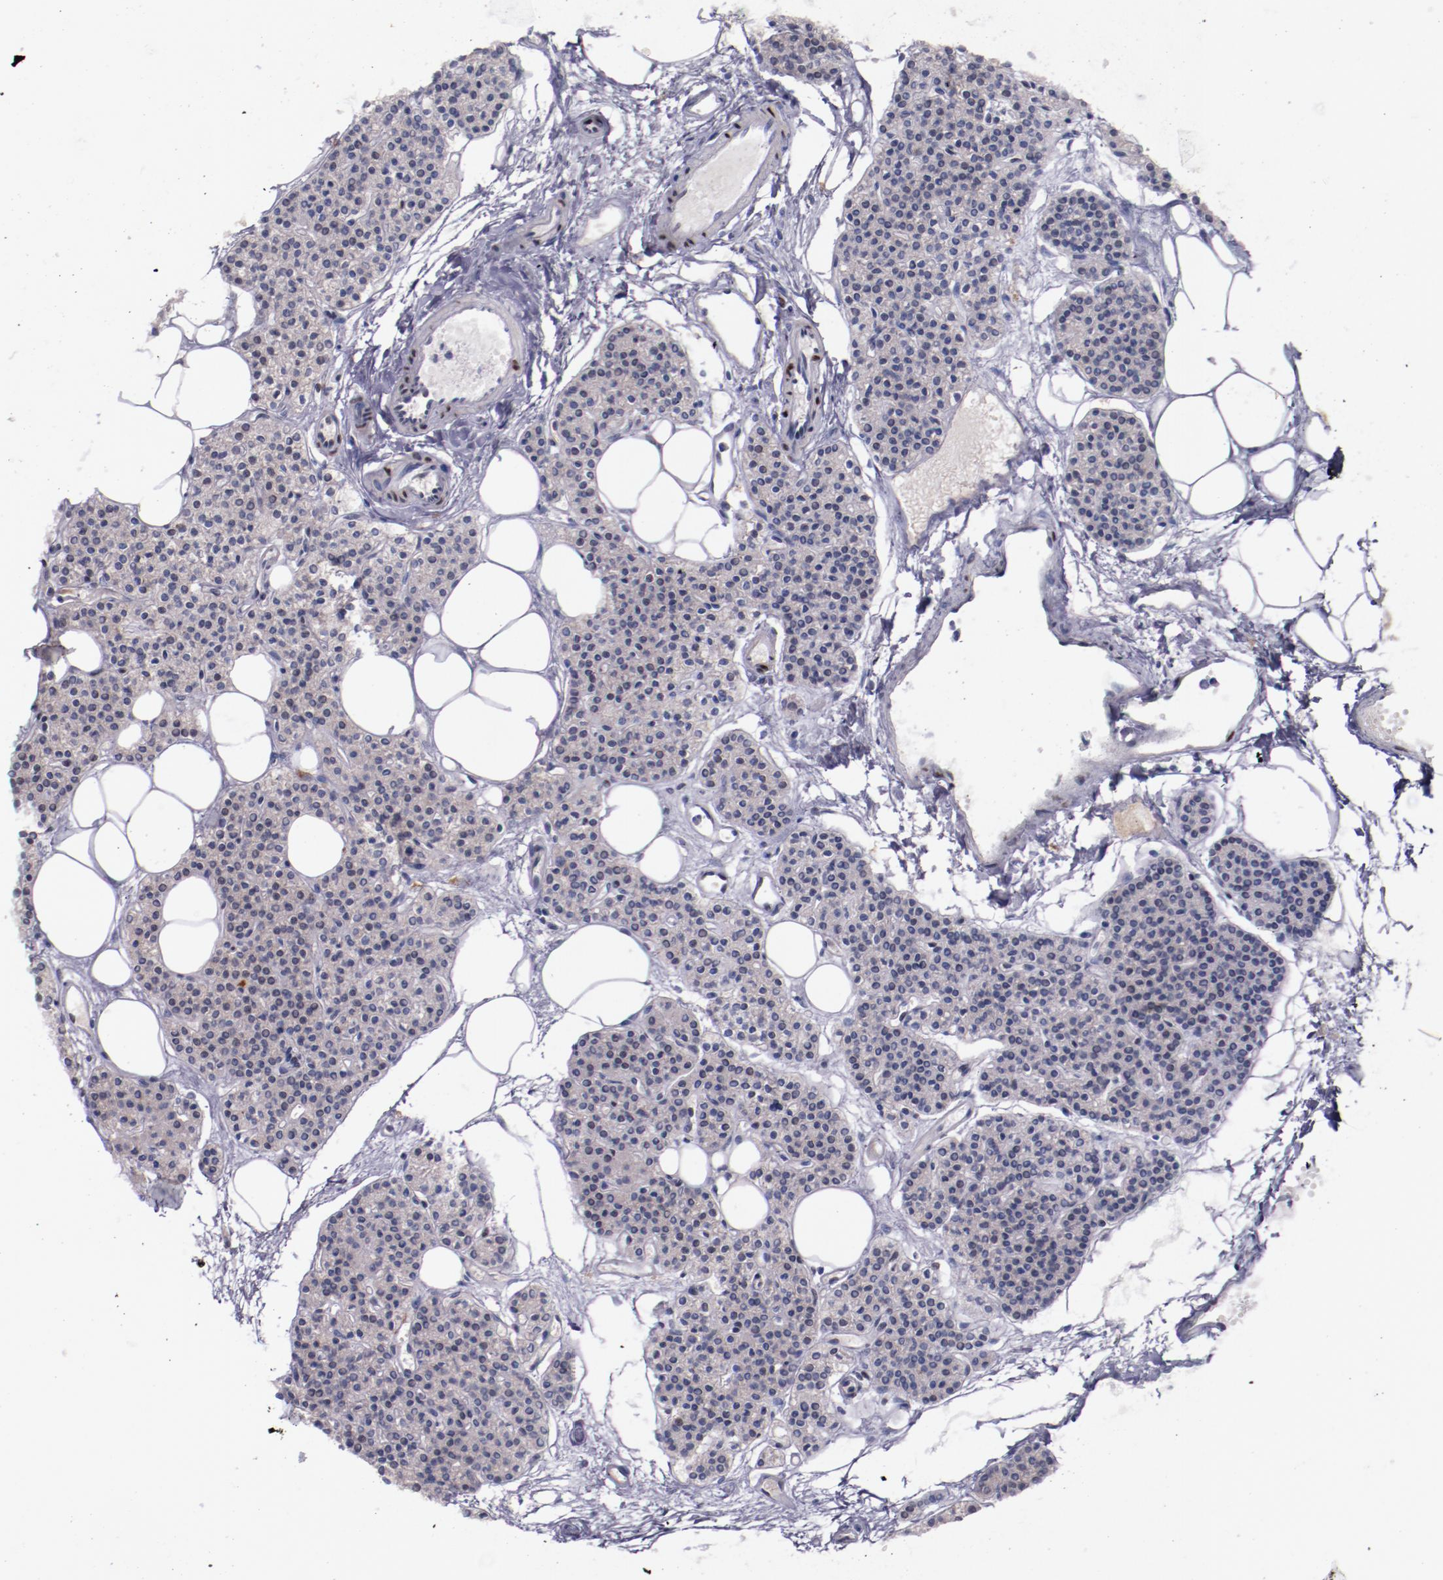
{"staining": {"intensity": "weak", "quantity": "<25%", "location": "nuclear"}, "tissue": "parathyroid gland", "cell_type": "Glandular cells", "image_type": "normal", "snomed": [{"axis": "morphology", "description": "Normal tissue, NOS"}, {"axis": "topography", "description": "Parathyroid gland"}], "caption": "There is no significant positivity in glandular cells of parathyroid gland. (IHC, brightfield microscopy, high magnification).", "gene": "SRF", "patient": {"sex": "male", "age": 24}}